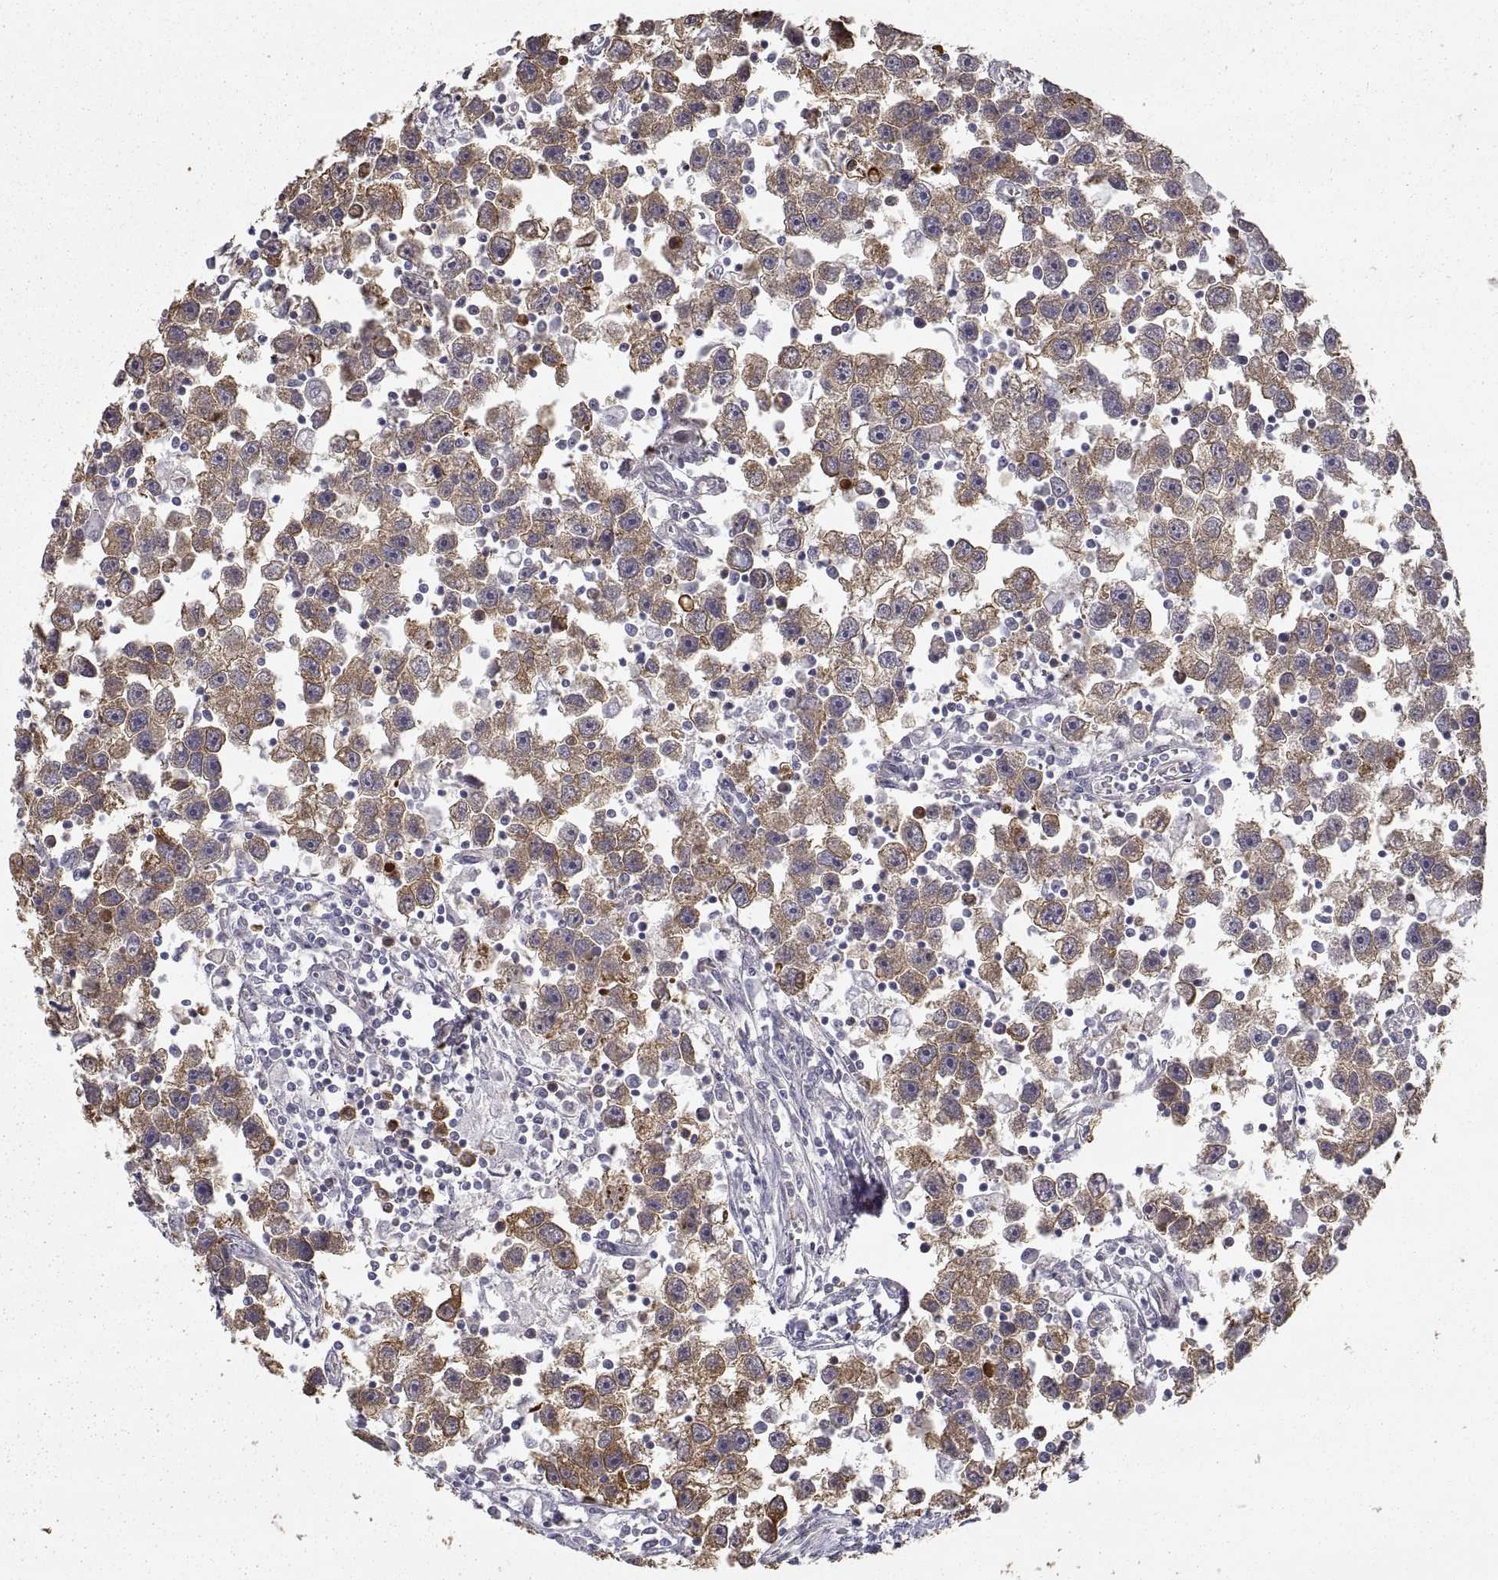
{"staining": {"intensity": "moderate", "quantity": "25%-75%", "location": "cytoplasmic/membranous"}, "tissue": "testis cancer", "cell_type": "Tumor cells", "image_type": "cancer", "snomed": [{"axis": "morphology", "description": "Seminoma, NOS"}, {"axis": "topography", "description": "Testis"}], "caption": "IHC (DAB) staining of testis seminoma exhibits moderate cytoplasmic/membranous protein expression in about 25%-75% of tumor cells.", "gene": "HSP90AB1", "patient": {"sex": "male", "age": 30}}